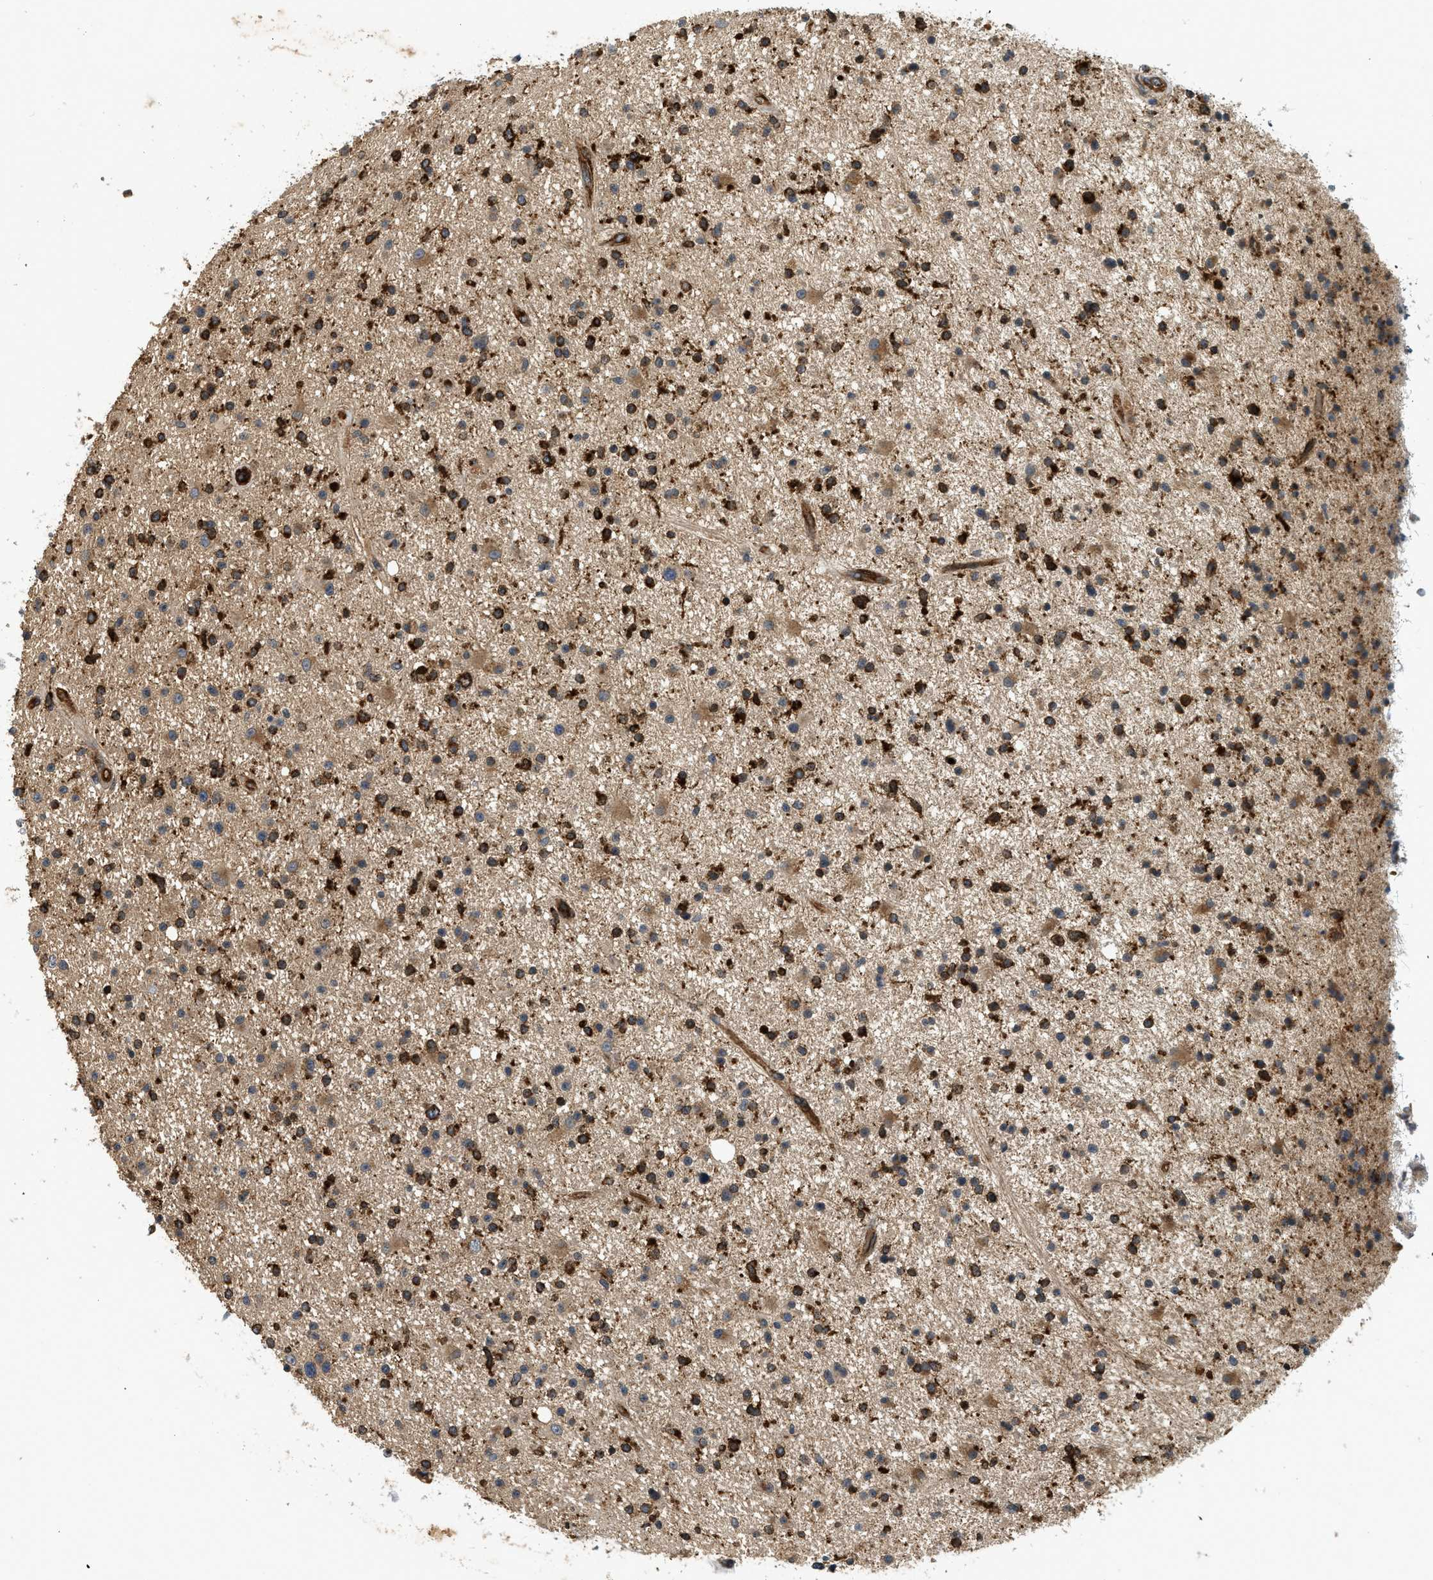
{"staining": {"intensity": "strong", "quantity": ">75%", "location": "cytoplasmic/membranous"}, "tissue": "glioma", "cell_type": "Tumor cells", "image_type": "cancer", "snomed": [{"axis": "morphology", "description": "Glioma, malignant, High grade"}, {"axis": "topography", "description": "Brain"}], "caption": "Immunohistochemistry (IHC) image of malignant high-grade glioma stained for a protein (brown), which shows high levels of strong cytoplasmic/membranous positivity in about >75% of tumor cells.", "gene": "HIP1", "patient": {"sex": "male", "age": 33}}